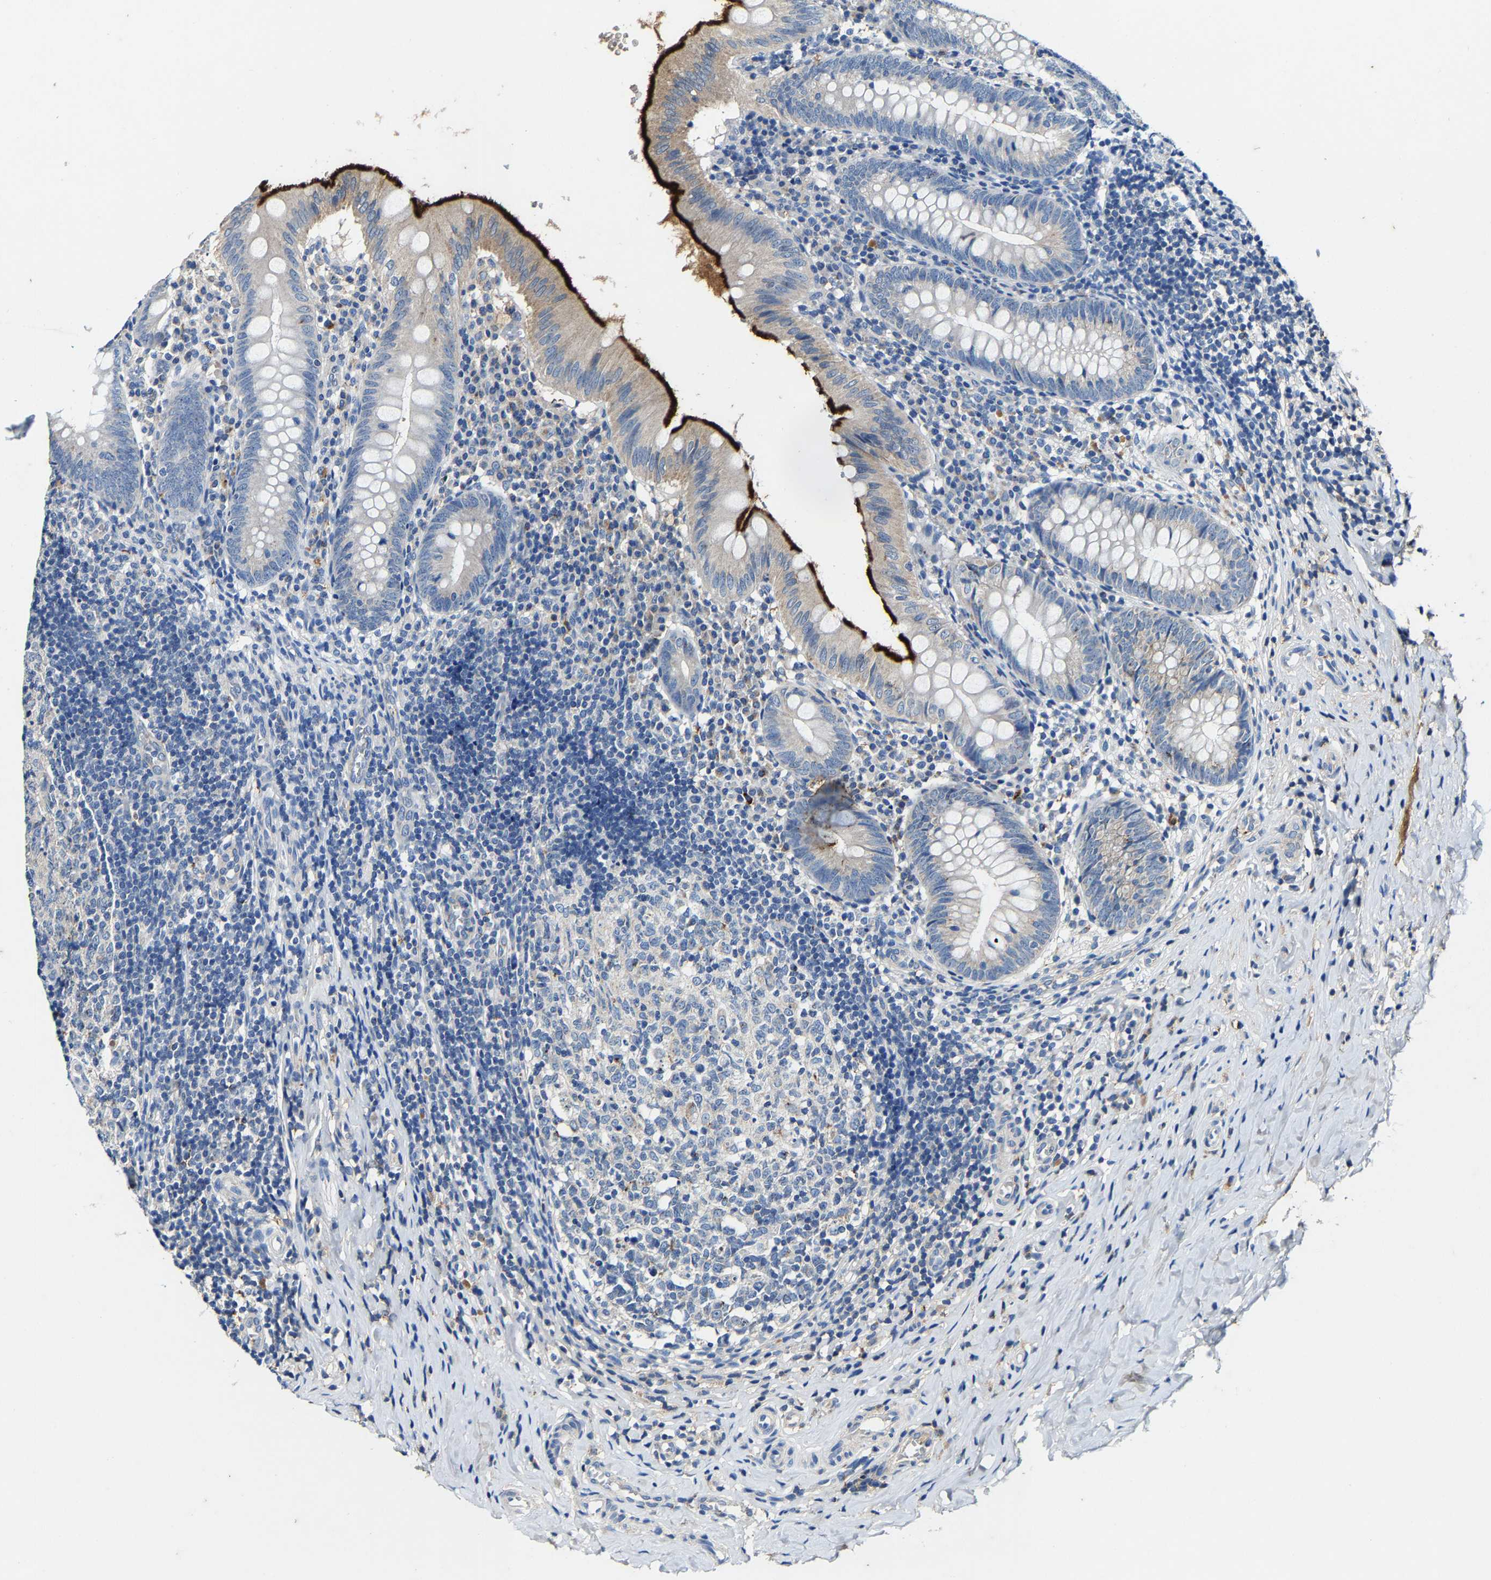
{"staining": {"intensity": "strong", "quantity": "<25%", "location": "cytoplasmic/membranous"}, "tissue": "appendix", "cell_type": "Glandular cells", "image_type": "normal", "snomed": [{"axis": "morphology", "description": "Normal tissue, NOS"}, {"axis": "topography", "description": "Appendix"}], "caption": "High-magnification brightfield microscopy of unremarkable appendix stained with DAB (brown) and counterstained with hematoxylin (blue). glandular cells exhibit strong cytoplasmic/membranous staining is appreciated in about<25% of cells.", "gene": "SLC25A25", "patient": {"sex": "male", "age": 8}}